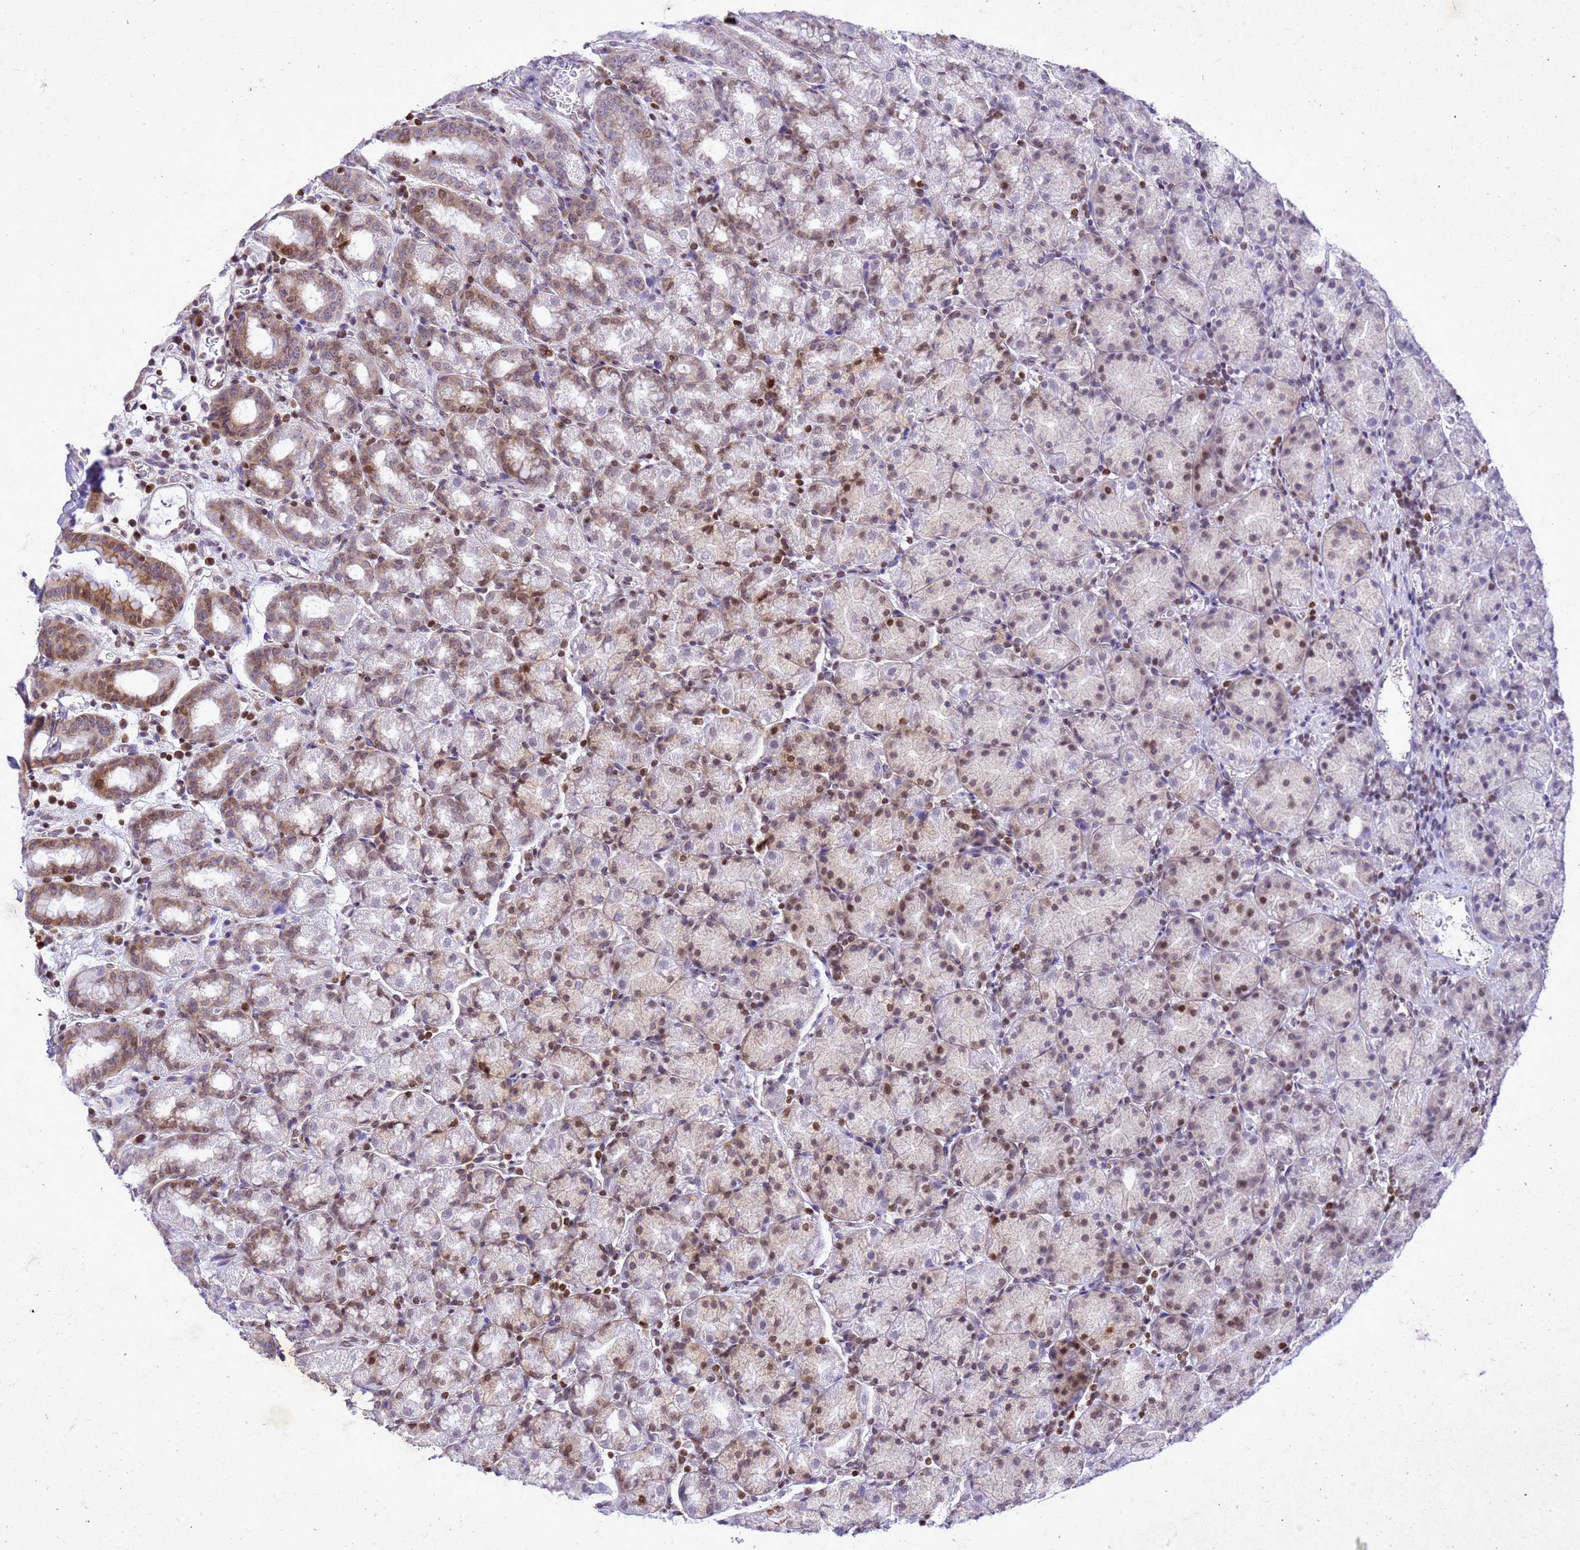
{"staining": {"intensity": "moderate", "quantity": "25%-75%", "location": "cytoplasmic/membranous,nuclear"}, "tissue": "stomach", "cell_type": "Glandular cells", "image_type": "normal", "snomed": [{"axis": "morphology", "description": "Normal tissue, NOS"}, {"axis": "topography", "description": "Stomach, upper"}, {"axis": "topography", "description": "Stomach, lower"}, {"axis": "topography", "description": "Small intestine"}], "caption": "DAB immunohistochemical staining of normal human stomach exhibits moderate cytoplasmic/membranous,nuclear protein positivity in about 25%-75% of glandular cells.", "gene": "COPS9", "patient": {"sex": "male", "age": 68}}